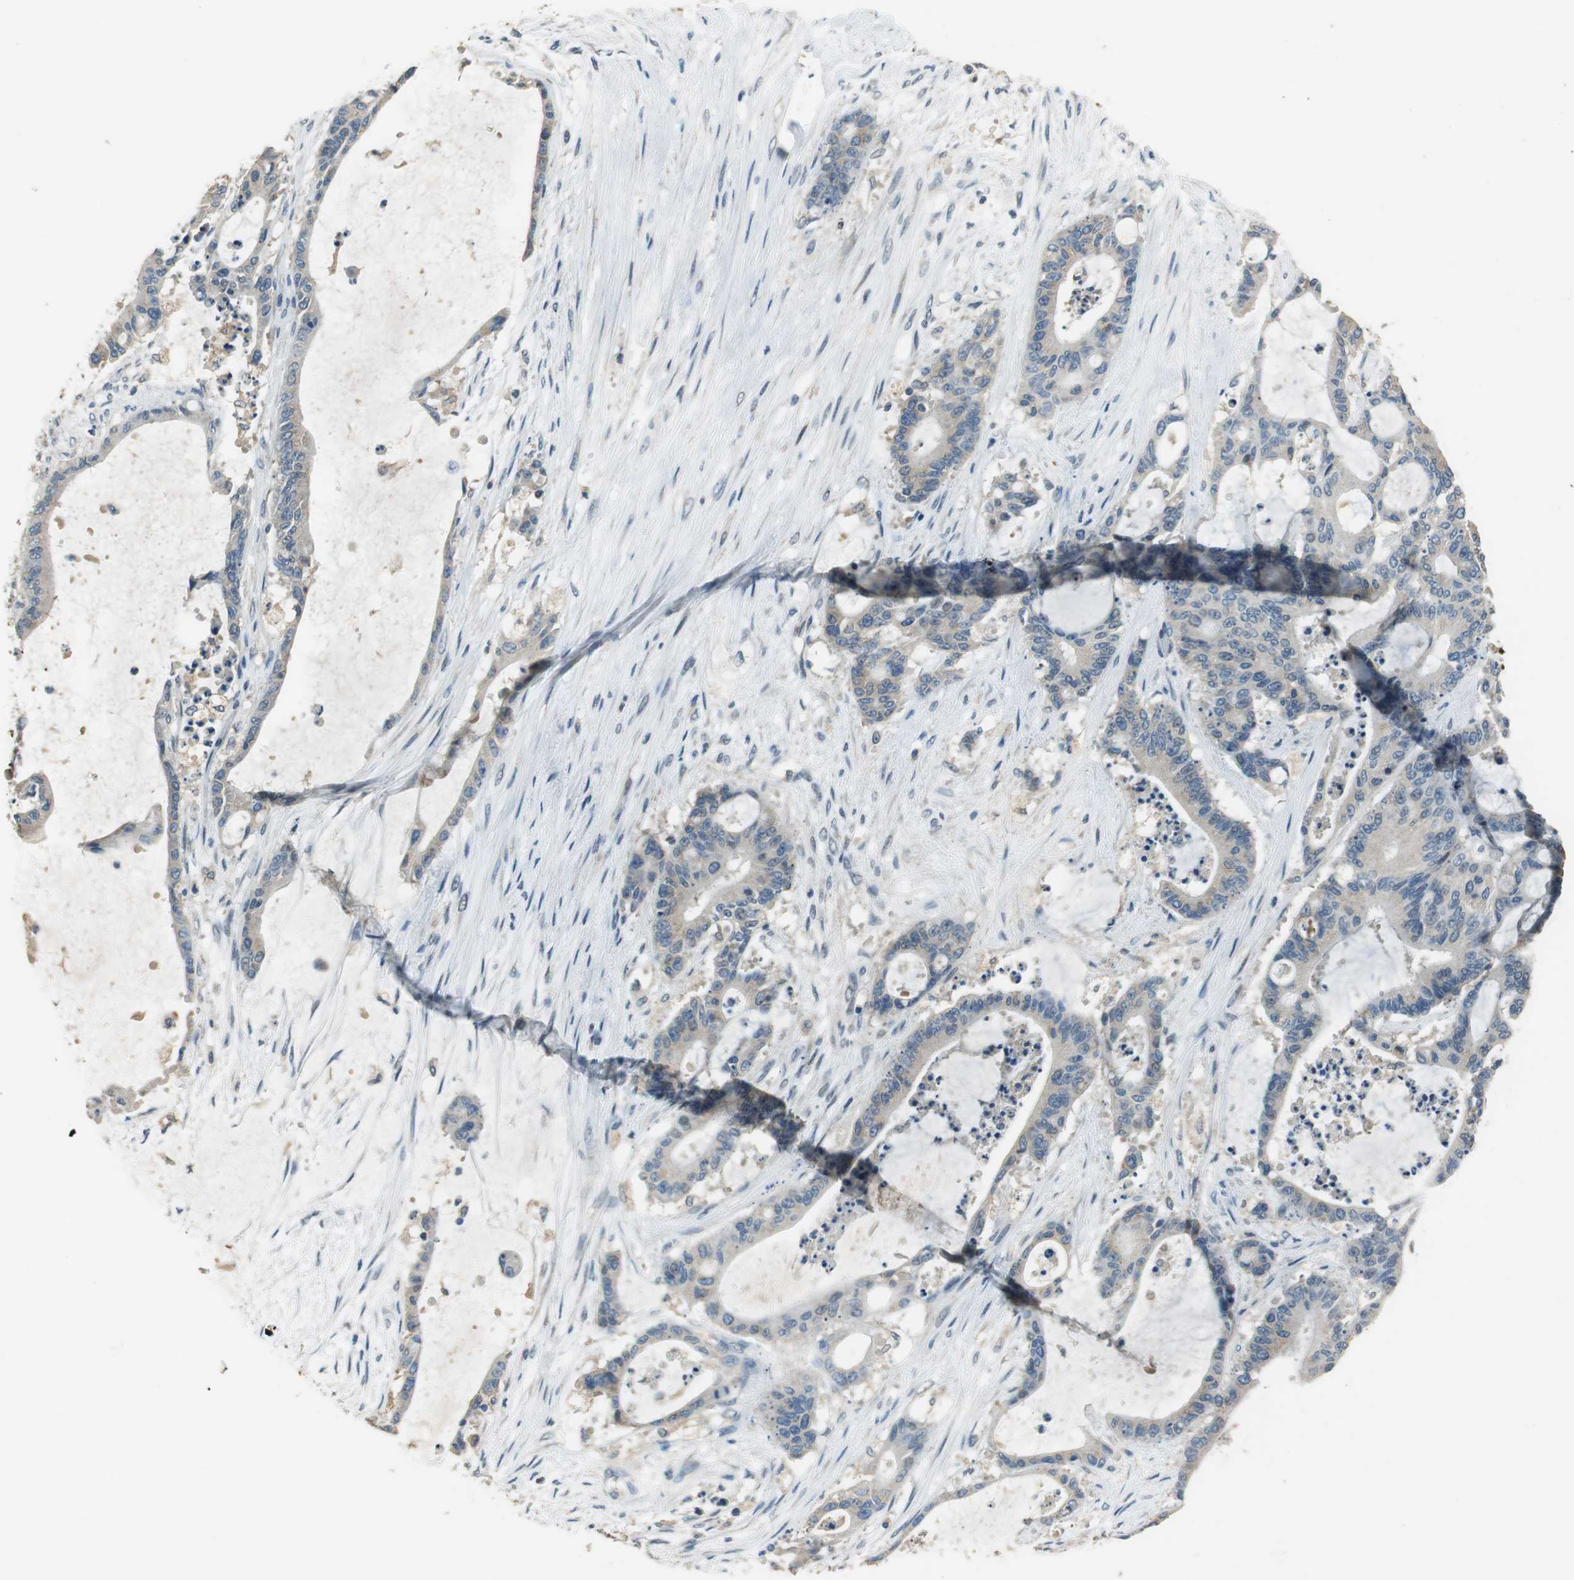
{"staining": {"intensity": "weak", "quantity": ">75%", "location": "cytoplasmic/membranous"}, "tissue": "liver cancer", "cell_type": "Tumor cells", "image_type": "cancer", "snomed": [{"axis": "morphology", "description": "Cholangiocarcinoma"}, {"axis": "topography", "description": "Liver"}], "caption": "A micrograph of human liver cancer (cholangiocarcinoma) stained for a protein displays weak cytoplasmic/membranous brown staining in tumor cells.", "gene": "ALDH4A1", "patient": {"sex": "female", "age": 73}}